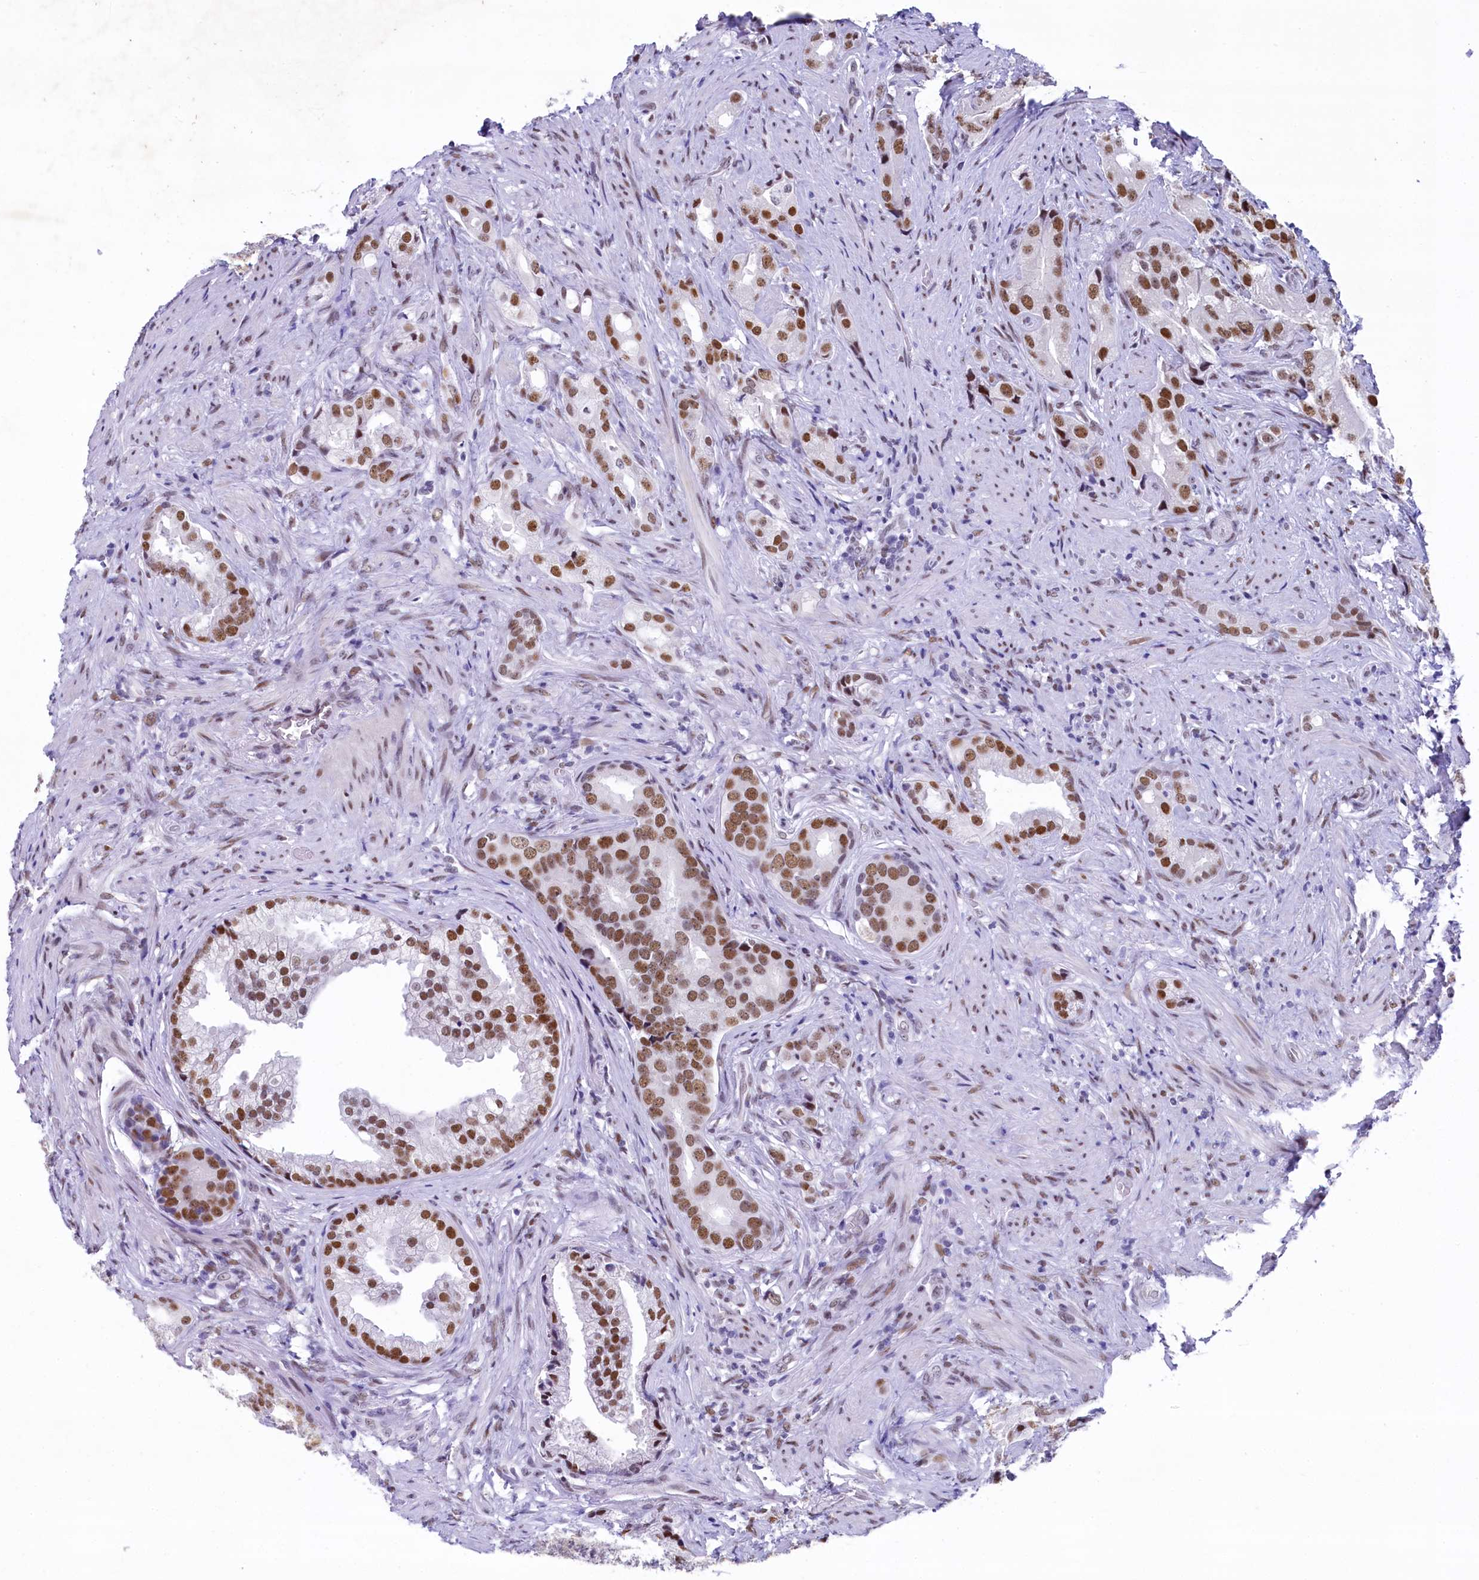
{"staining": {"intensity": "moderate", "quantity": ">75%", "location": "nuclear"}, "tissue": "prostate cancer", "cell_type": "Tumor cells", "image_type": "cancer", "snomed": [{"axis": "morphology", "description": "Adenocarcinoma, Low grade"}, {"axis": "topography", "description": "Prostate"}], "caption": "IHC staining of prostate cancer, which exhibits medium levels of moderate nuclear positivity in about >75% of tumor cells indicating moderate nuclear protein staining. The staining was performed using DAB (3,3'-diaminobenzidine) (brown) for protein detection and nuclei were counterstained in hematoxylin (blue).", "gene": "SUGP2", "patient": {"sex": "male", "age": 71}}